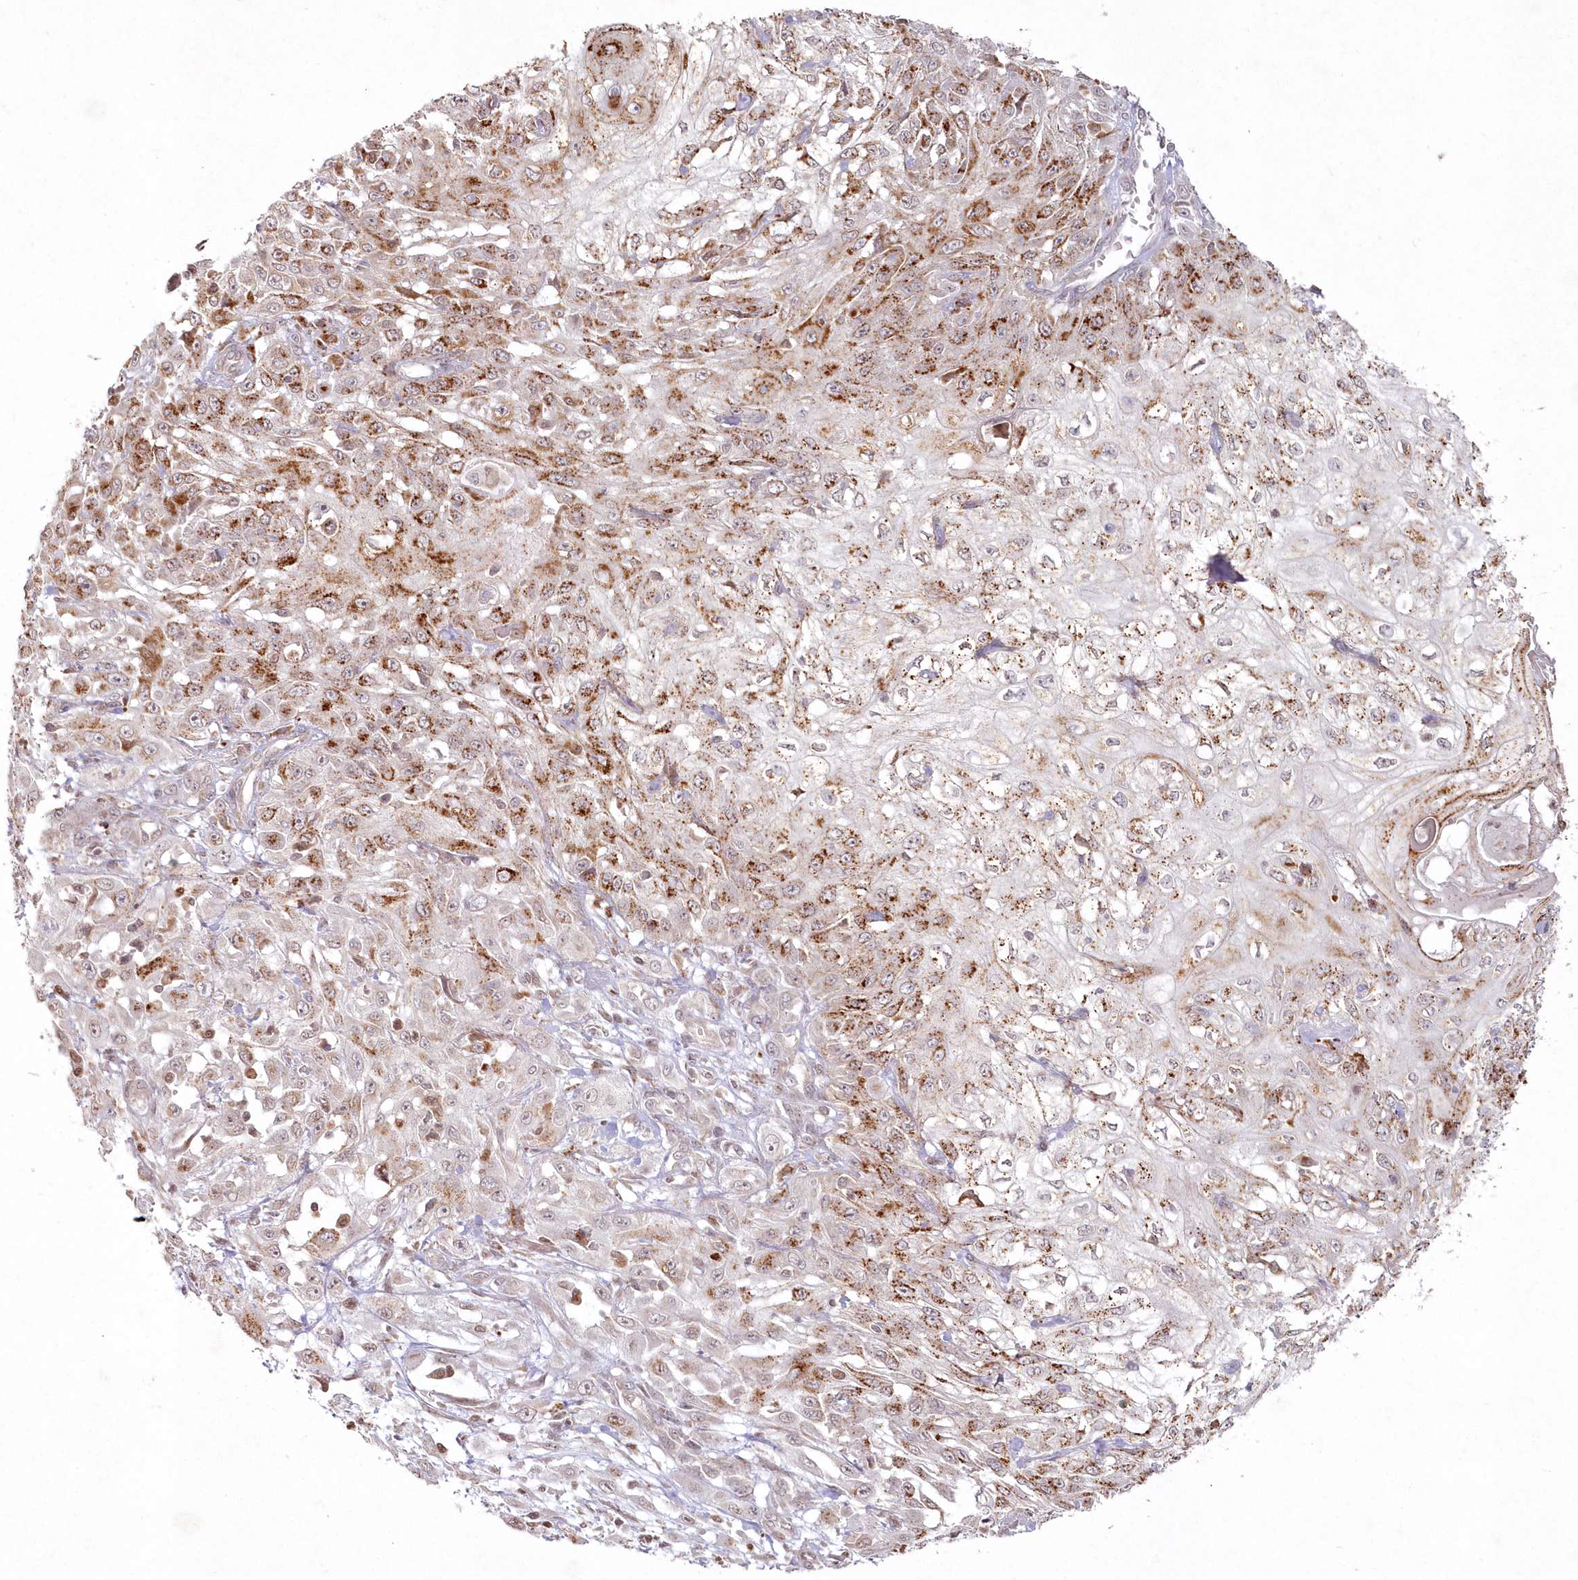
{"staining": {"intensity": "moderate", "quantity": ">75%", "location": "cytoplasmic/membranous"}, "tissue": "skin cancer", "cell_type": "Tumor cells", "image_type": "cancer", "snomed": [{"axis": "morphology", "description": "Squamous cell carcinoma, NOS"}, {"axis": "morphology", "description": "Squamous cell carcinoma, metastatic, NOS"}, {"axis": "topography", "description": "Skin"}, {"axis": "topography", "description": "Lymph node"}], "caption": "A medium amount of moderate cytoplasmic/membranous positivity is identified in about >75% of tumor cells in skin cancer (metastatic squamous cell carcinoma) tissue.", "gene": "ARSB", "patient": {"sex": "male", "age": 75}}